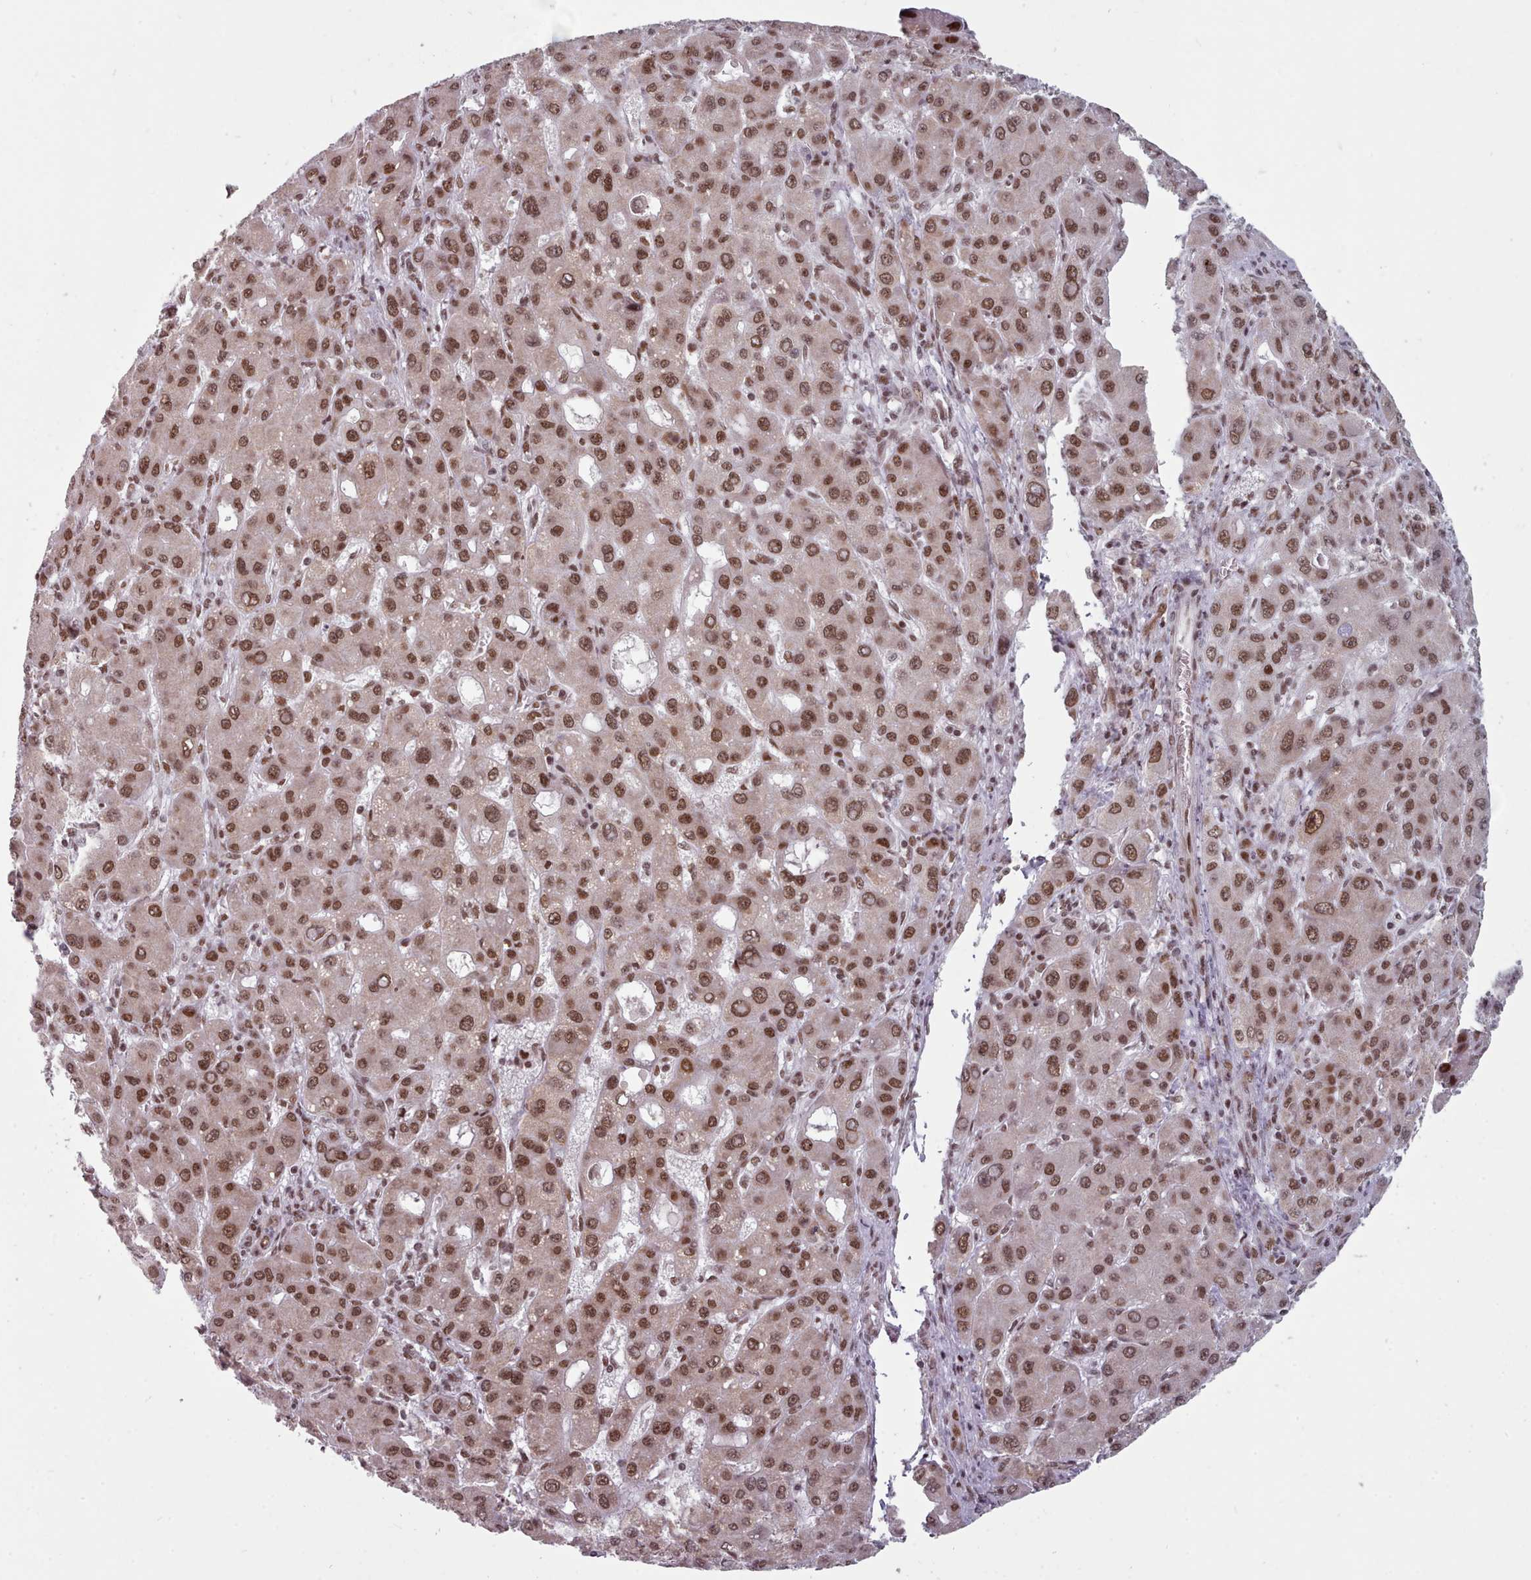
{"staining": {"intensity": "moderate", "quantity": ">75%", "location": "nuclear"}, "tissue": "liver cancer", "cell_type": "Tumor cells", "image_type": "cancer", "snomed": [{"axis": "morphology", "description": "Carcinoma, Hepatocellular, NOS"}, {"axis": "topography", "description": "Liver"}], "caption": "A brown stain shows moderate nuclear staining of a protein in liver hepatocellular carcinoma tumor cells. (brown staining indicates protein expression, while blue staining denotes nuclei).", "gene": "SRSF9", "patient": {"sex": "male", "age": 55}}